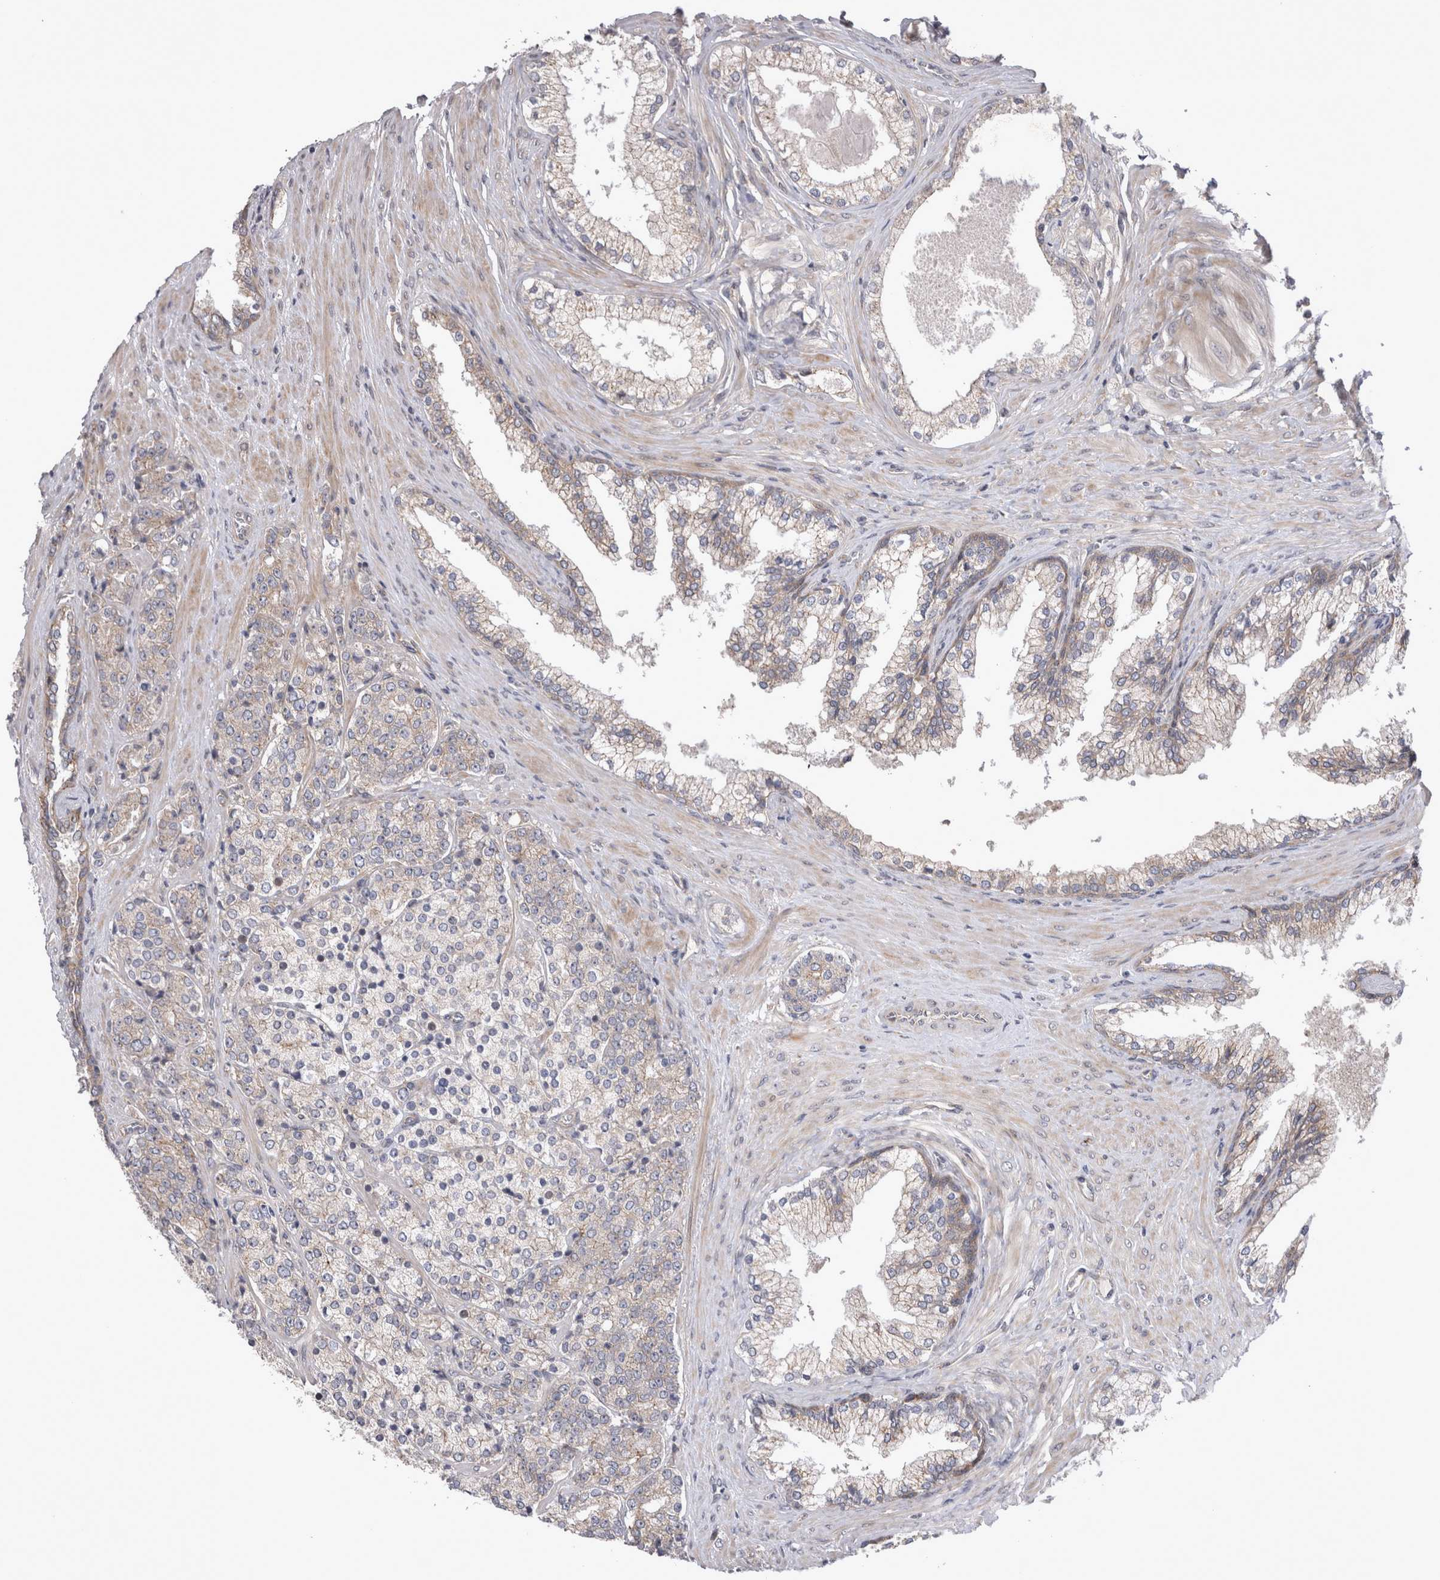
{"staining": {"intensity": "negative", "quantity": "none", "location": "none"}, "tissue": "prostate cancer", "cell_type": "Tumor cells", "image_type": "cancer", "snomed": [{"axis": "morphology", "description": "Adenocarcinoma, High grade"}, {"axis": "topography", "description": "Prostate"}], "caption": "Tumor cells show no significant staining in prostate cancer.", "gene": "NENF", "patient": {"sex": "male", "age": 71}}